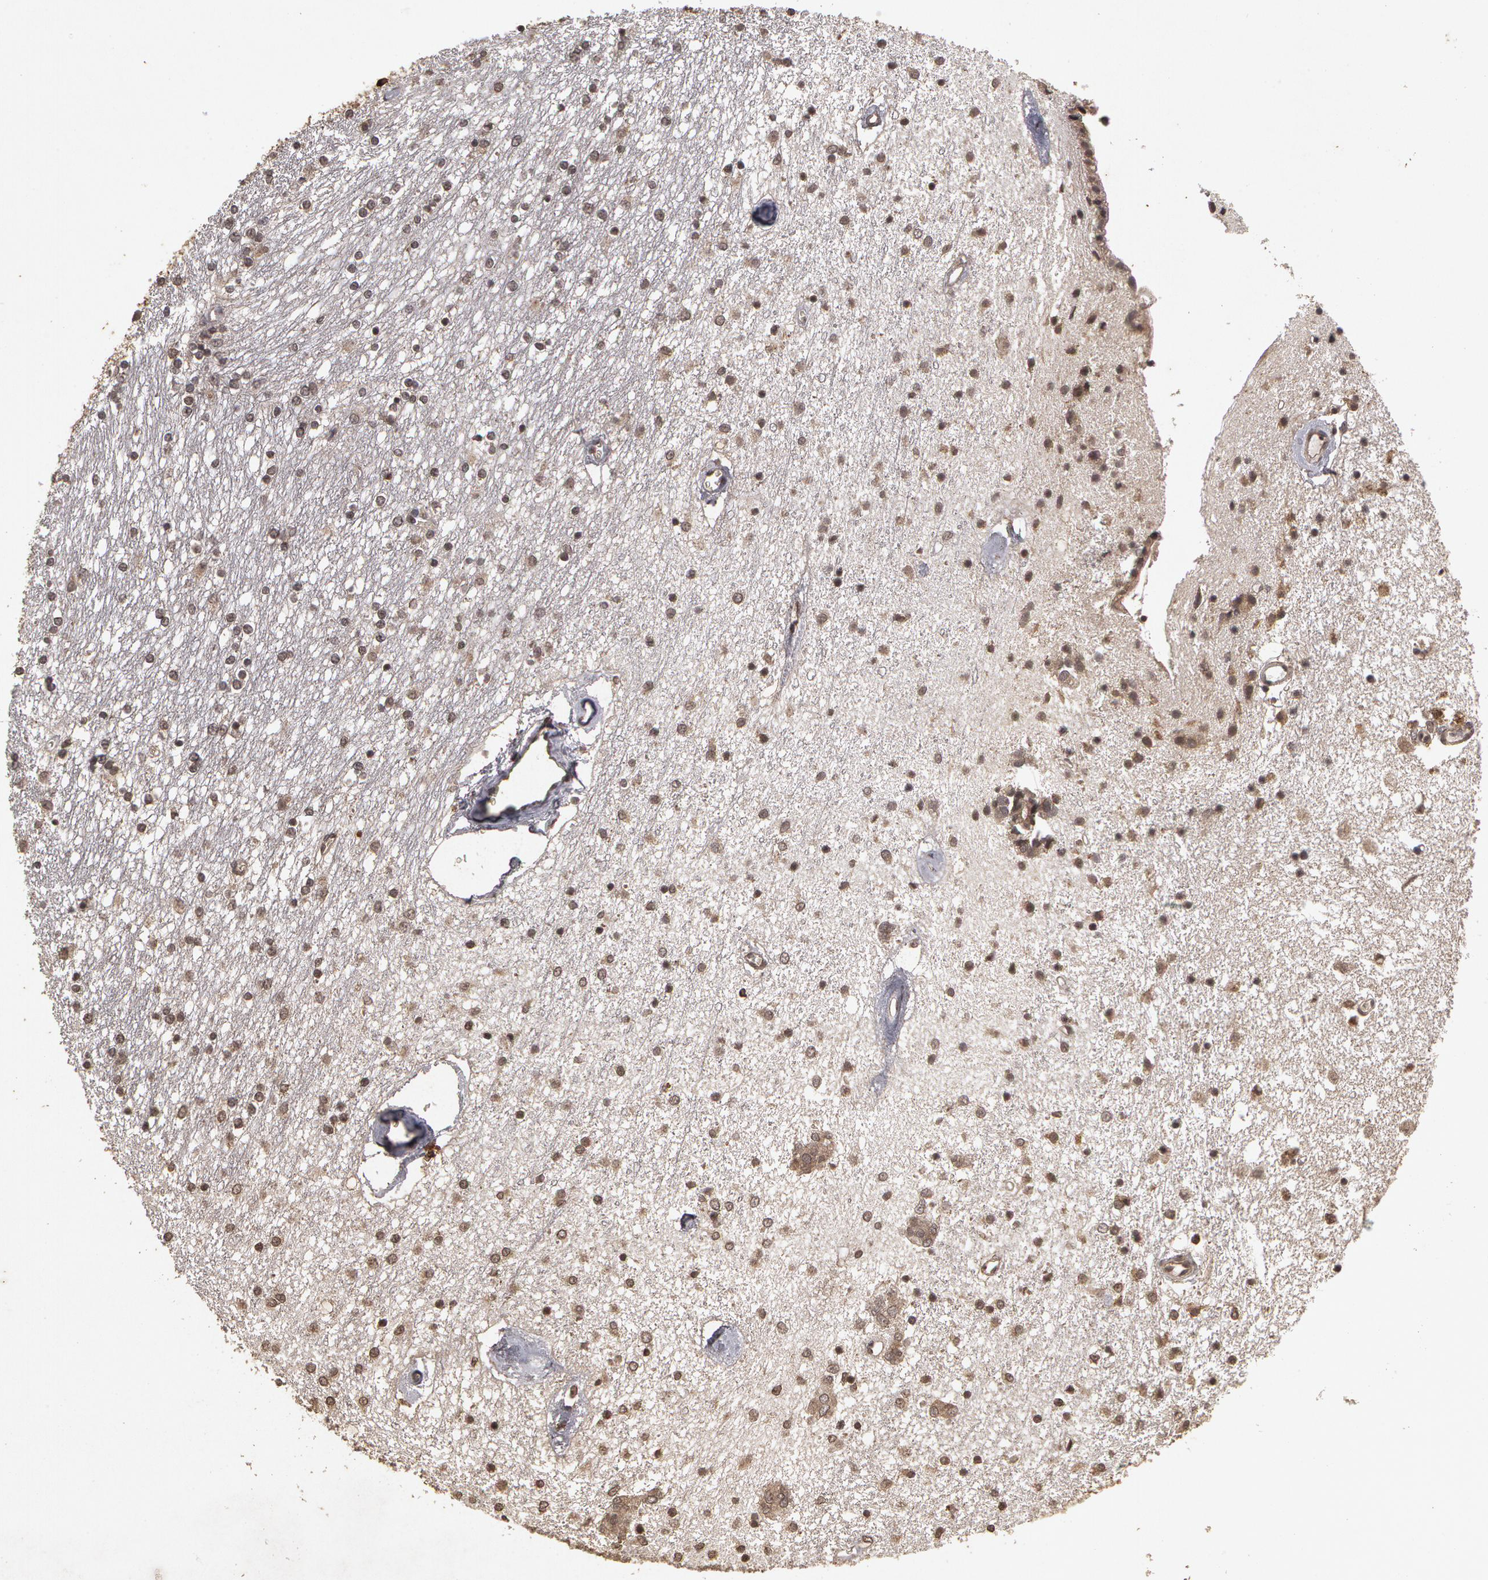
{"staining": {"intensity": "weak", "quantity": "25%-75%", "location": "nuclear"}, "tissue": "caudate", "cell_type": "Glial cells", "image_type": "normal", "snomed": [{"axis": "morphology", "description": "Normal tissue, NOS"}, {"axis": "topography", "description": "Lateral ventricle wall"}], "caption": "Caudate stained with DAB (3,3'-diaminobenzidine) immunohistochemistry (IHC) displays low levels of weak nuclear expression in about 25%-75% of glial cells.", "gene": "CALR", "patient": {"sex": "female", "age": 54}}